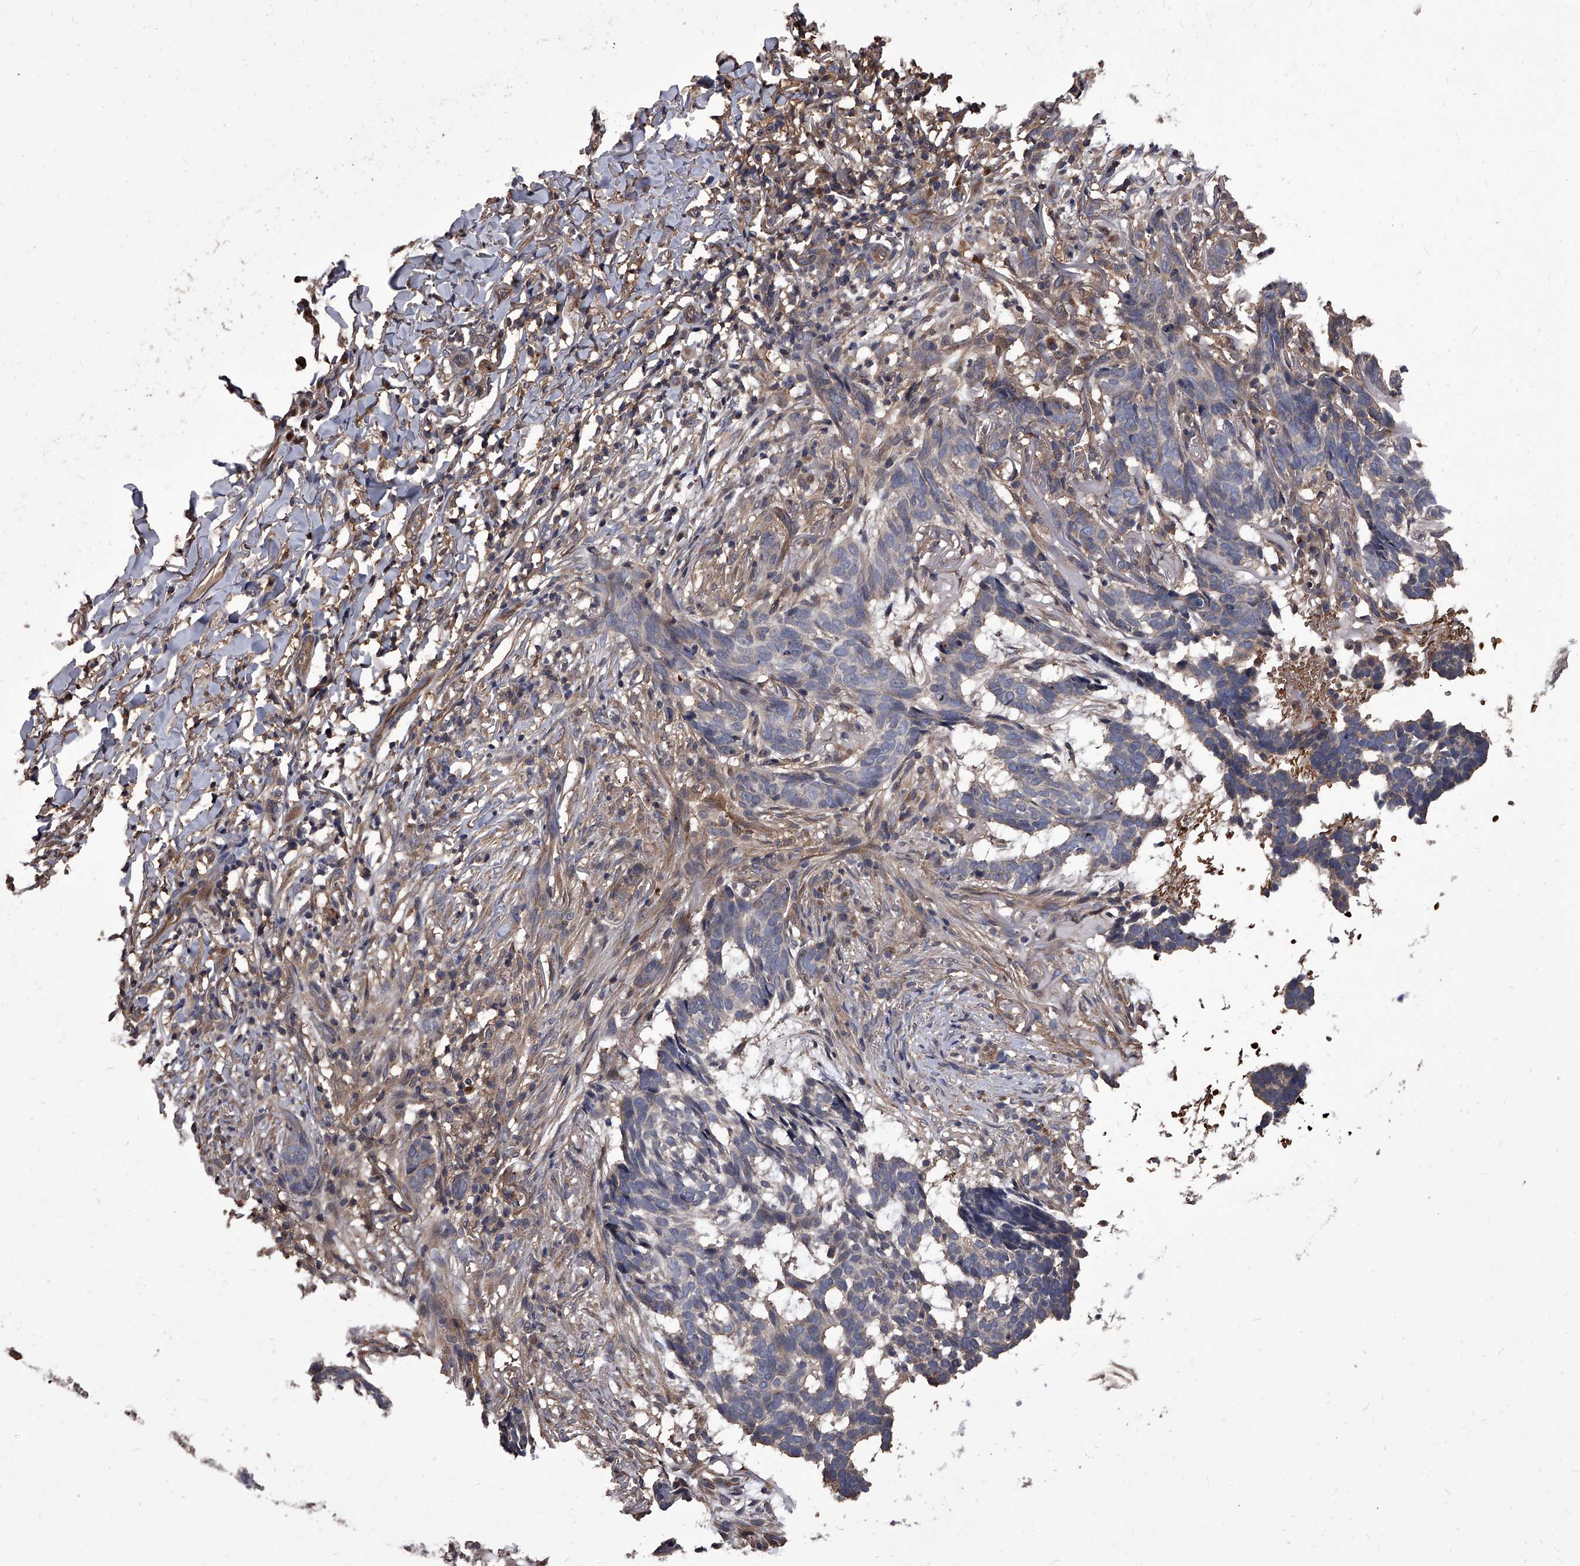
{"staining": {"intensity": "negative", "quantity": "none", "location": "none"}, "tissue": "skin cancer", "cell_type": "Tumor cells", "image_type": "cancer", "snomed": [{"axis": "morphology", "description": "Basal cell carcinoma"}, {"axis": "topography", "description": "Skin"}], "caption": "Human skin cancer (basal cell carcinoma) stained for a protein using immunohistochemistry (IHC) exhibits no positivity in tumor cells.", "gene": "STK36", "patient": {"sex": "male", "age": 85}}